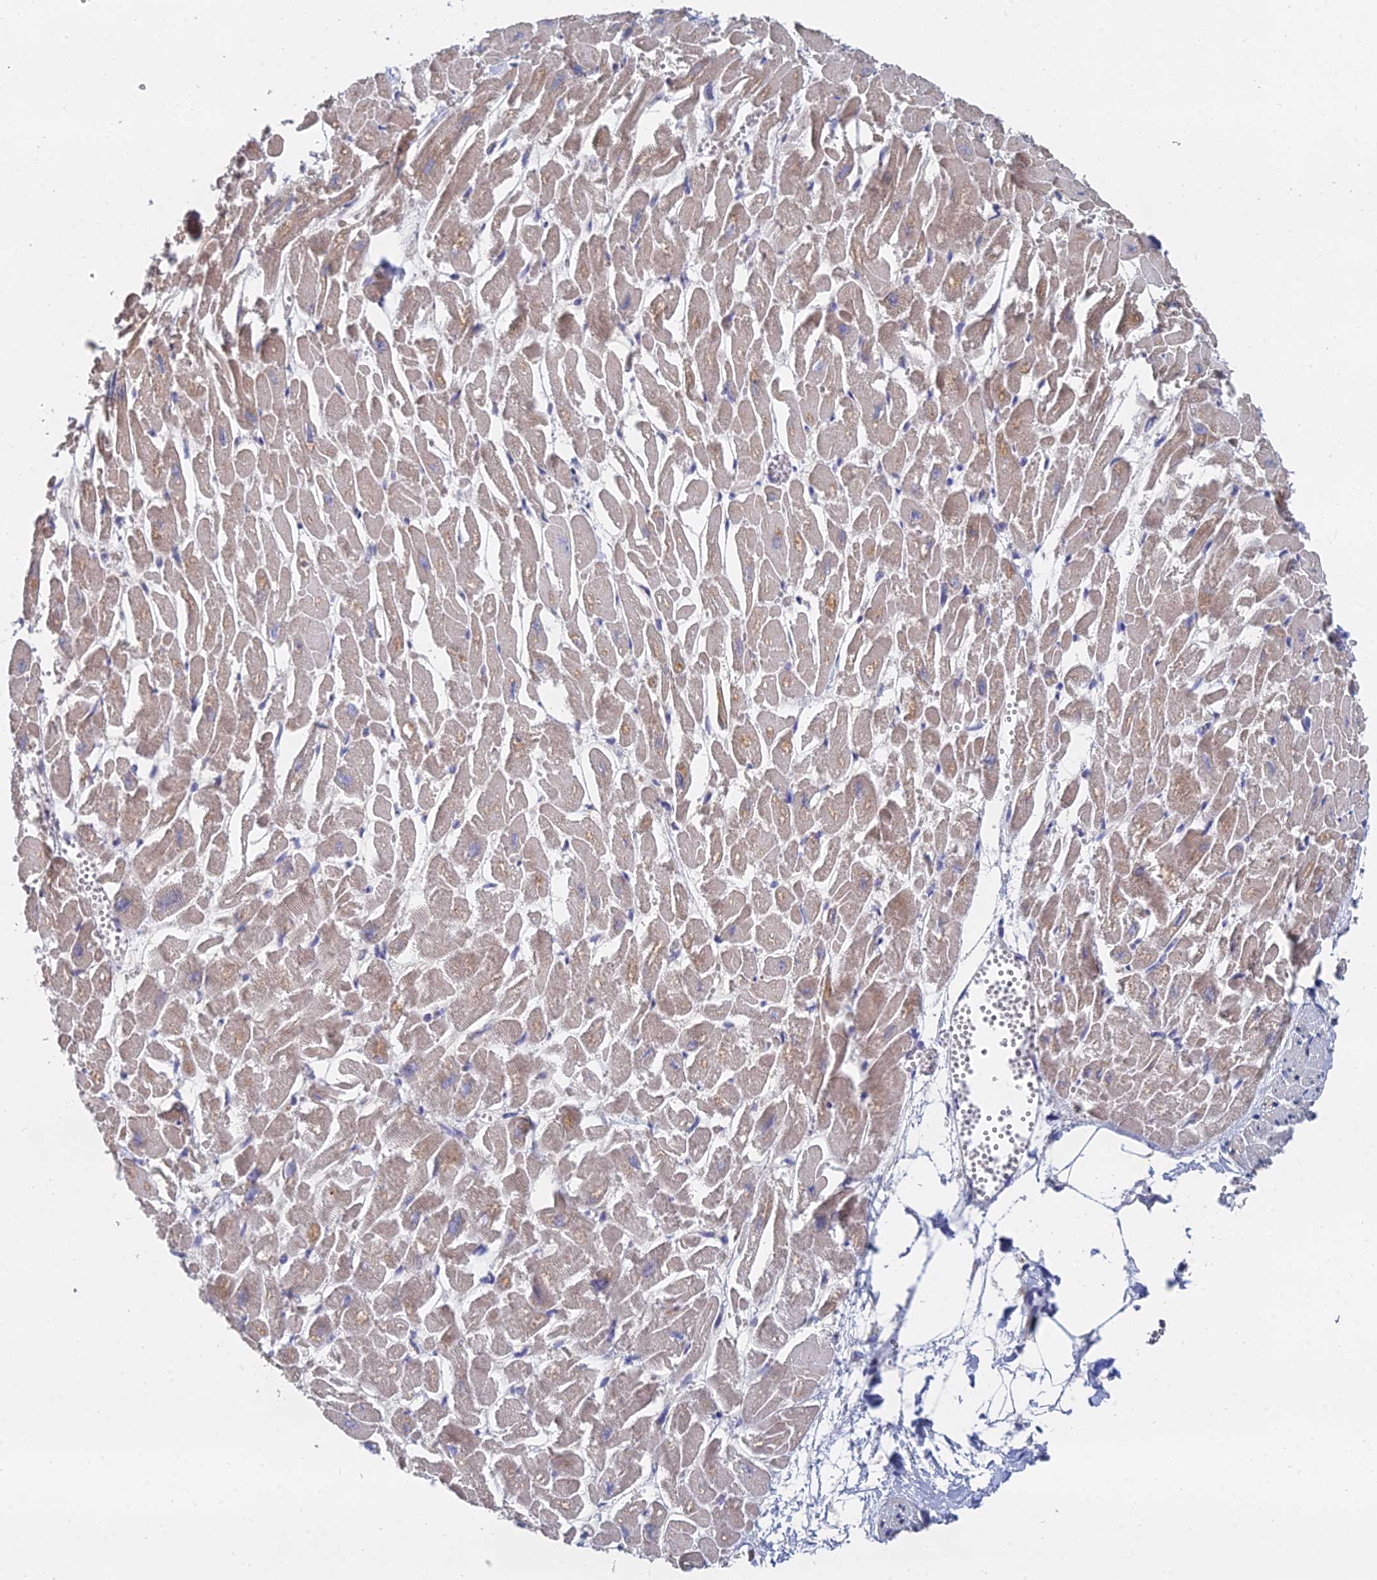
{"staining": {"intensity": "moderate", "quantity": "25%-75%", "location": "cytoplasmic/membranous"}, "tissue": "heart muscle", "cell_type": "Cardiomyocytes", "image_type": "normal", "snomed": [{"axis": "morphology", "description": "Normal tissue, NOS"}, {"axis": "topography", "description": "Heart"}], "caption": "DAB (3,3'-diaminobenzidine) immunohistochemical staining of normal human heart muscle exhibits moderate cytoplasmic/membranous protein staining in about 25%-75% of cardiomyocytes.", "gene": "CCZ1B", "patient": {"sex": "male", "age": 54}}